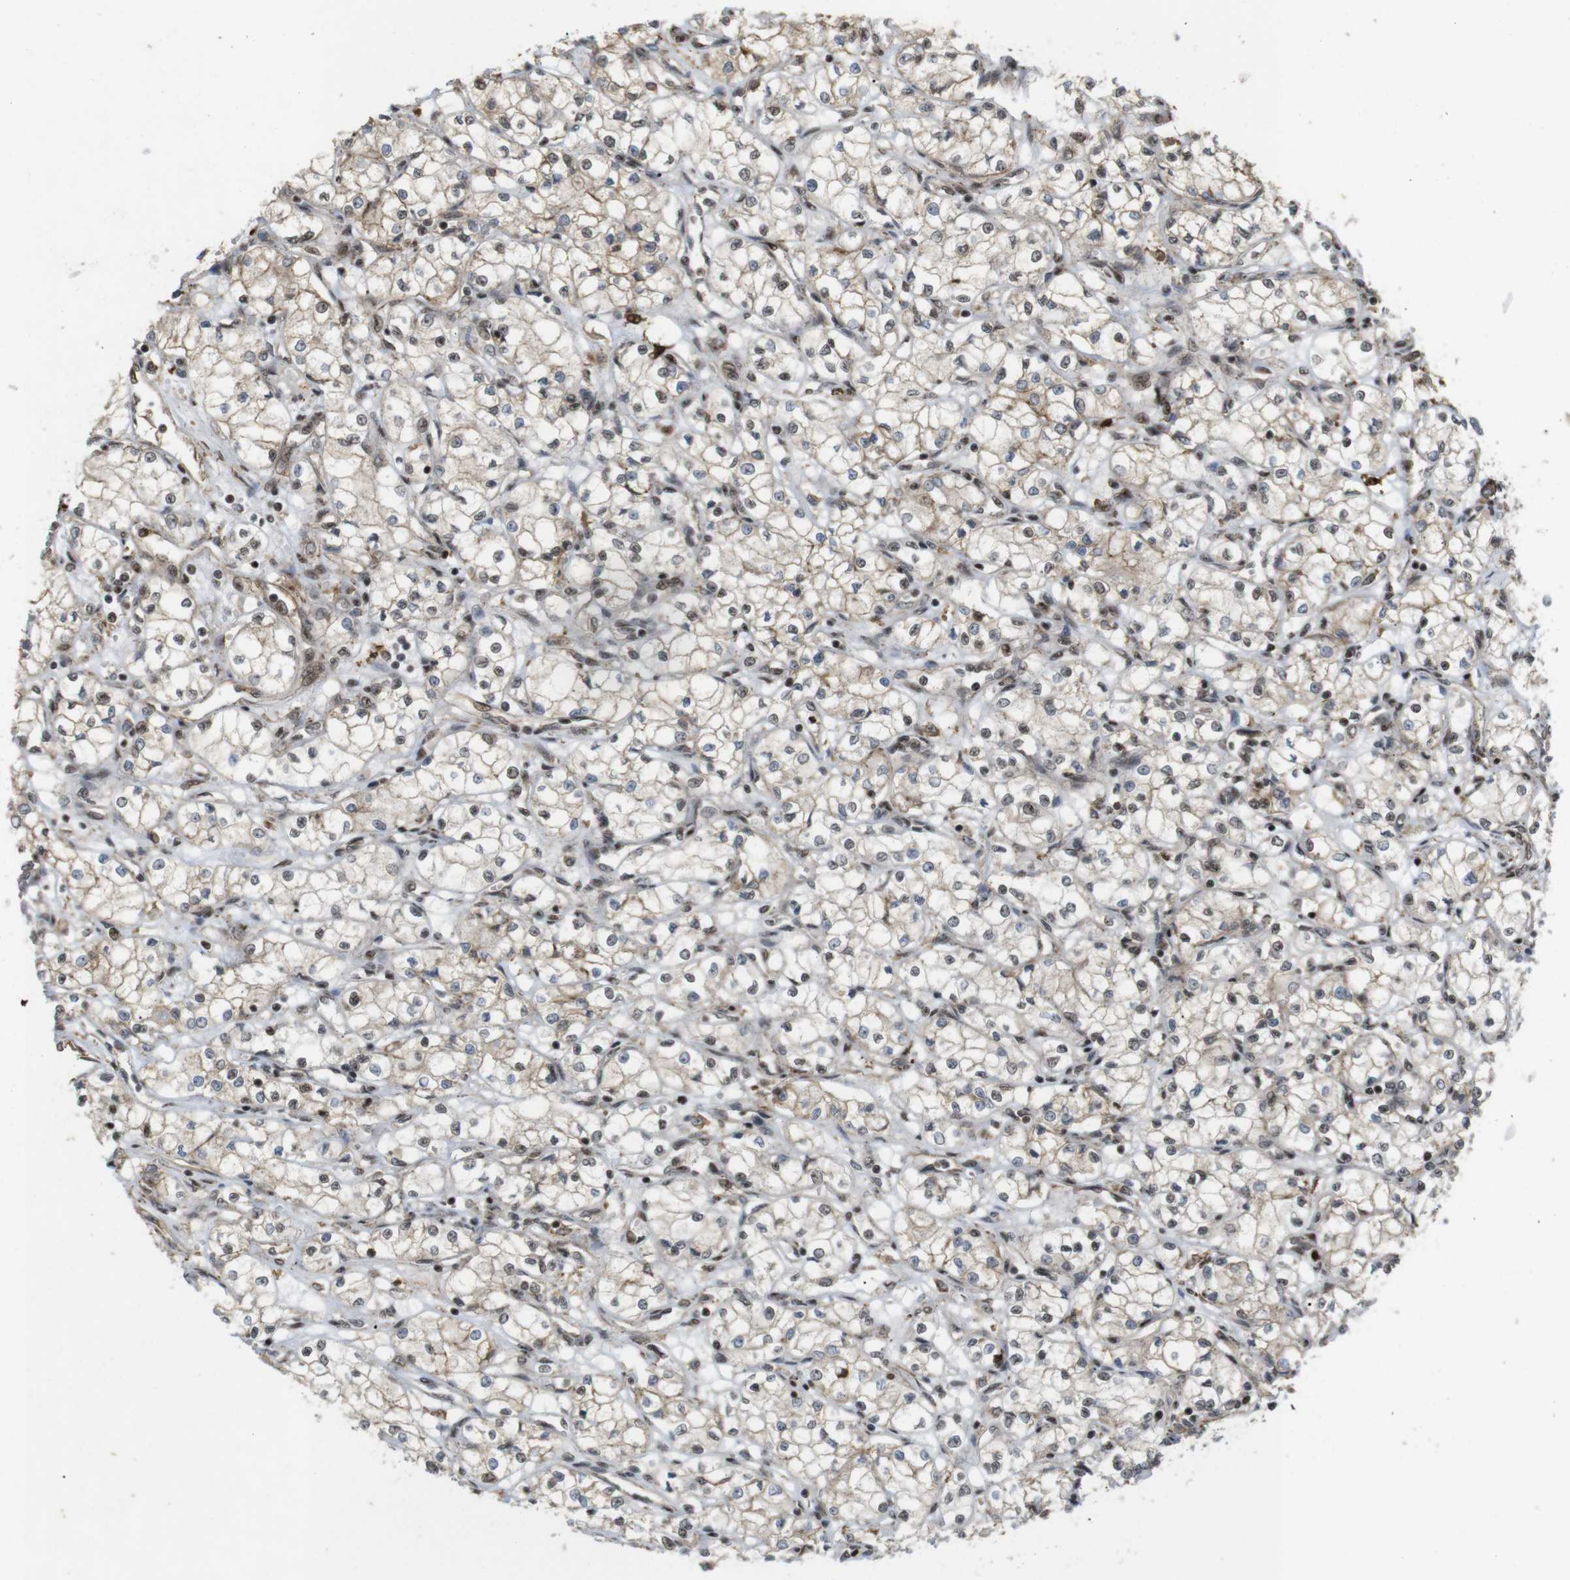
{"staining": {"intensity": "moderate", "quantity": "25%-75%", "location": "cytoplasmic/membranous,nuclear"}, "tissue": "renal cancer", "cell_type": "Tumor cells", "image_type": "cancer", "snomed": [{"axis": "morphology", "description": "Normal tissue, NOS"}, {"axis": "morphology", "description": "Adenocarcinoma, NOS"}, {"axis": "topography", "description": "Kidney"}], "caption": "A high-resolution image shows immunohistochemistry staining of renal adenocarcinoma, which reveals moderate cytoplasmic/membranous and nuclear expression in approximately 25%-75% of tumor cells.", "gene": "SP2", "patient": {"sex": "male", "age": 59}}